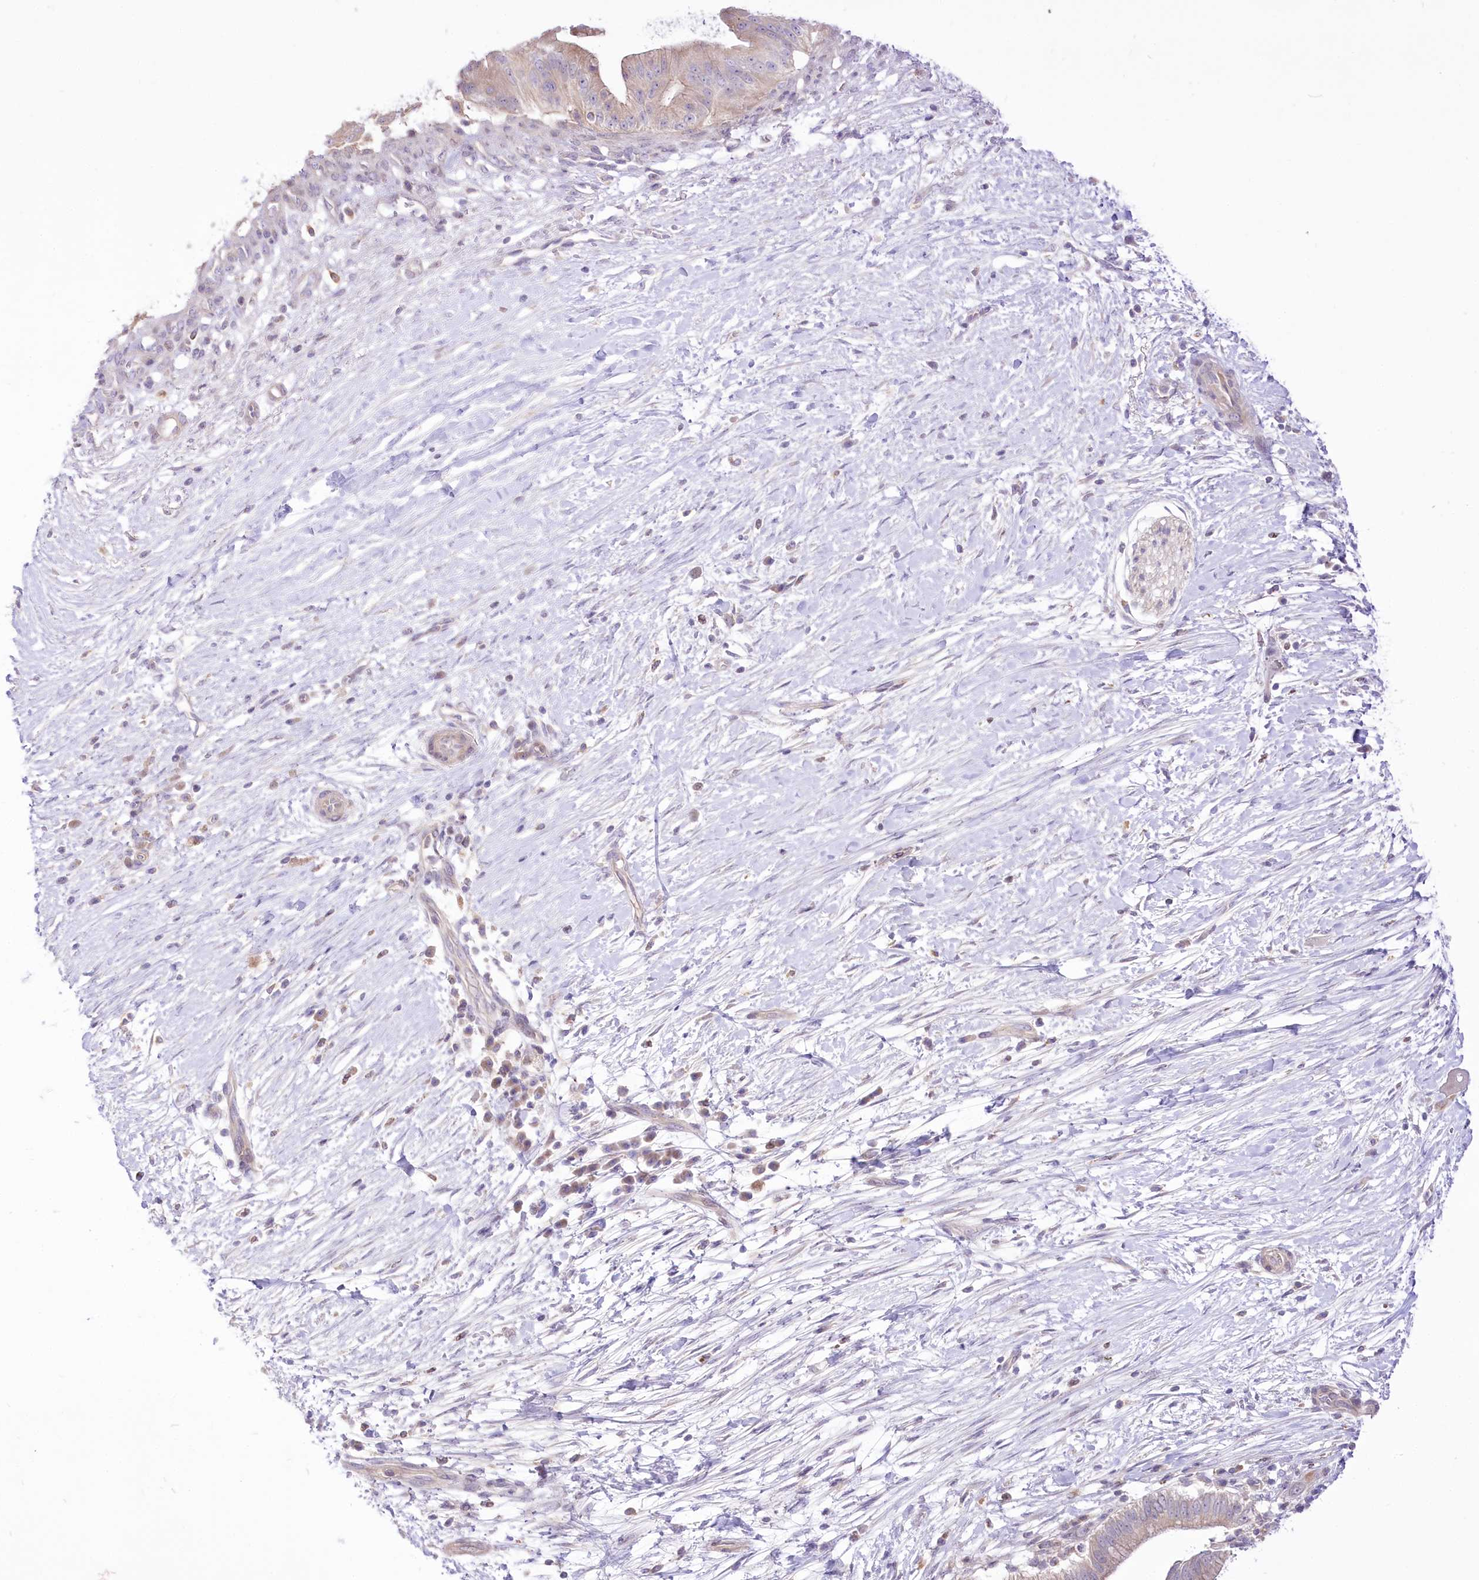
{"staining": {"intensity": "weak", "quantity": "<25%", "location": "cytoplasmic/membranous"}, "tissue": "pancreatic cancer", "cell_type": "Tumor cells", "image_type": "cancer", "snomed": [{"axis": "morphology", "description": "Adenocarcinoma, NOS"}, {"axis": "topography", "description": "Pancreas"}], "caption": "Pancreatic cancer (adenocarcinoma) stained for a protein using immunohistochemistry (IHC) demonstrates no positivity tumor cells.", "gene": "HELT", "patient": {"sex": "male", "age": 68}}